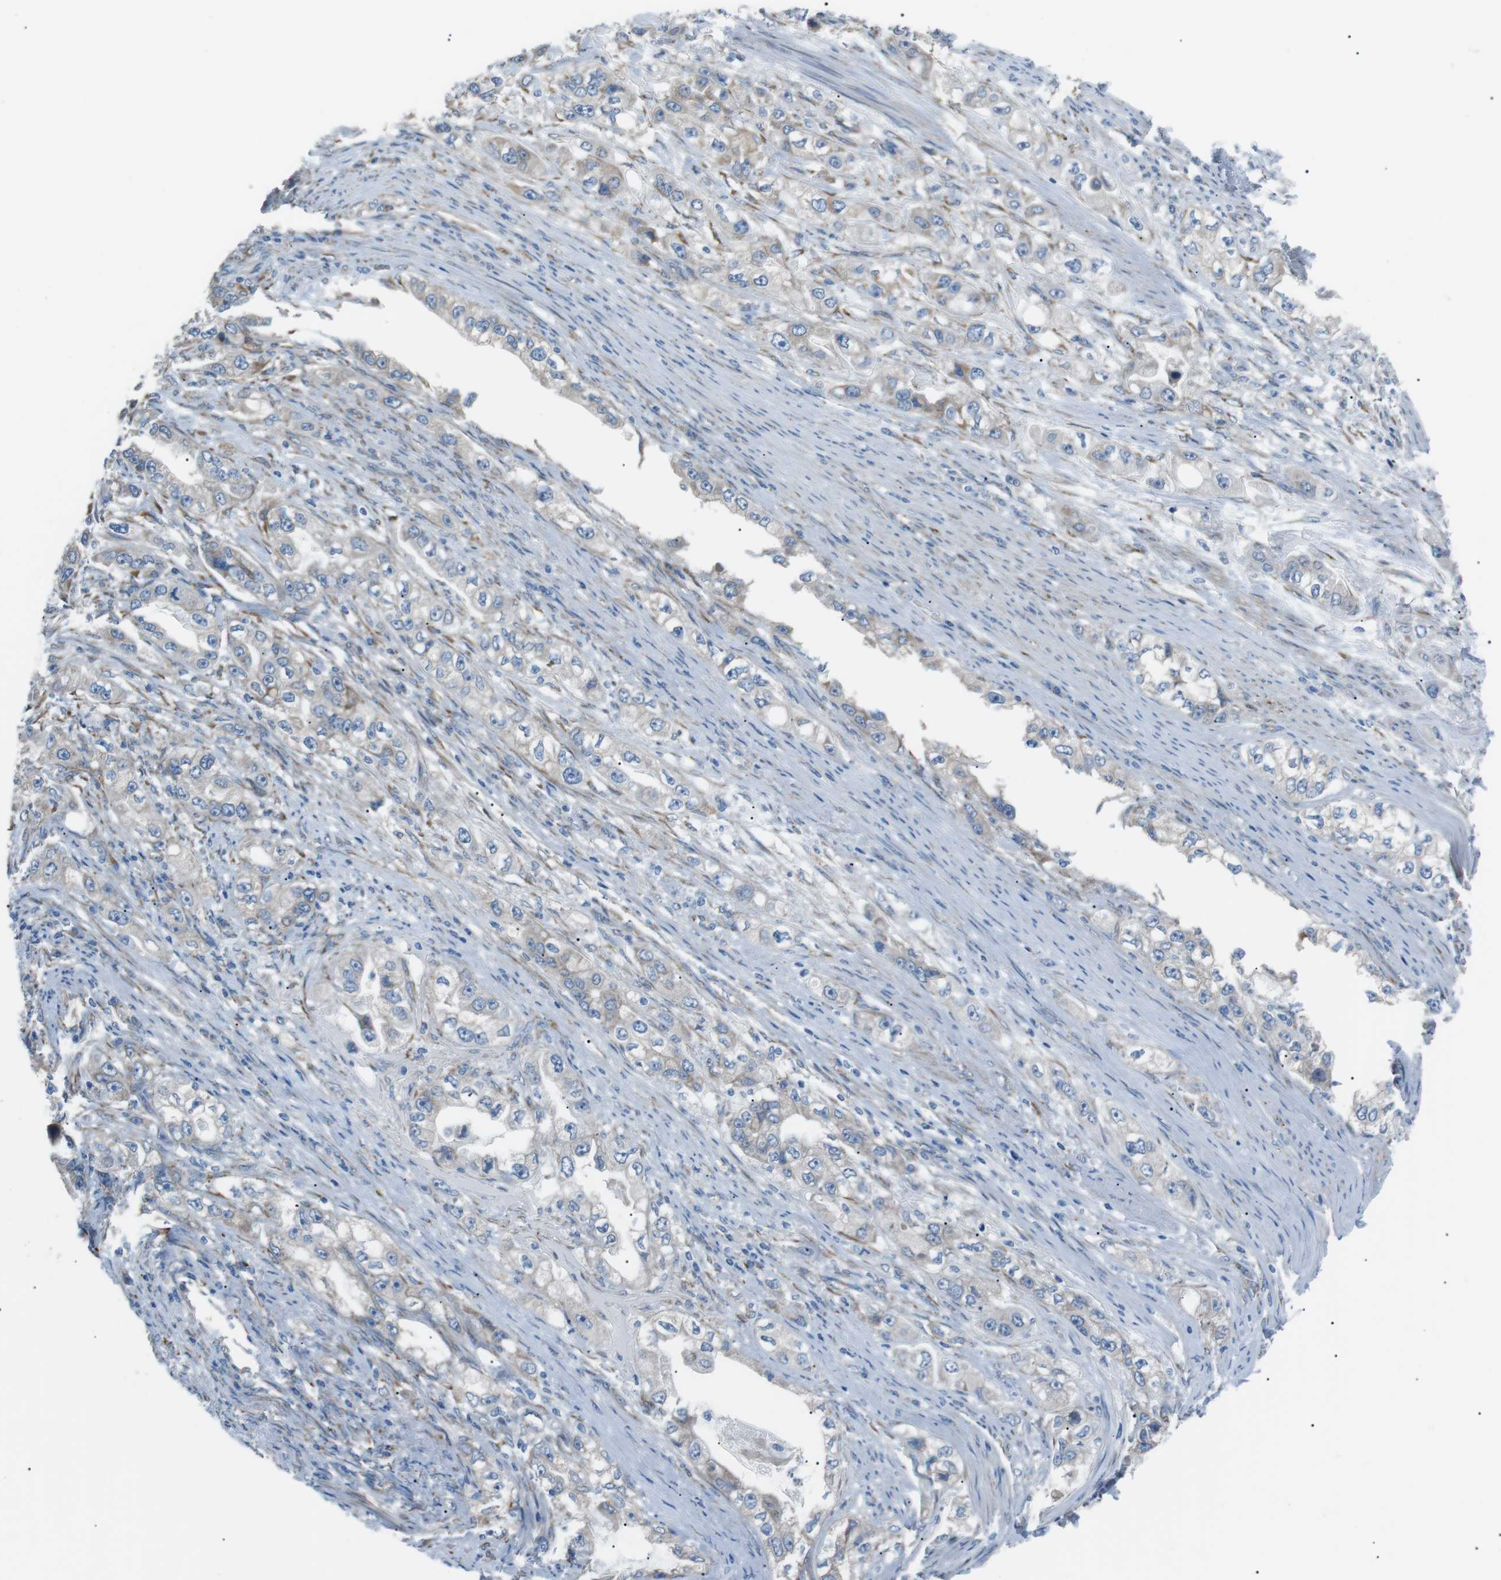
{"staining": {"intensity": "weak", "quantity": "<25%", "location": "cytoplasmic/membranous"}, "tissue": "stomach cancer", "cell_type": "Tumor cells", "image_type": "cancer", "snomed": [{"axis": "morphology", "description": "Adenocarcinoma, NOS"}, {"axis": "topography", "description": "Stomach, lower"}], "caption": "Tumor cells show no significant protein positivity in stomach cancer (adenocarcinoma). (Brightfield microscopy of DAB IHC at high magnification).", "gene": "MTARC2", "patient": {"sex": "female", "age": 93}}